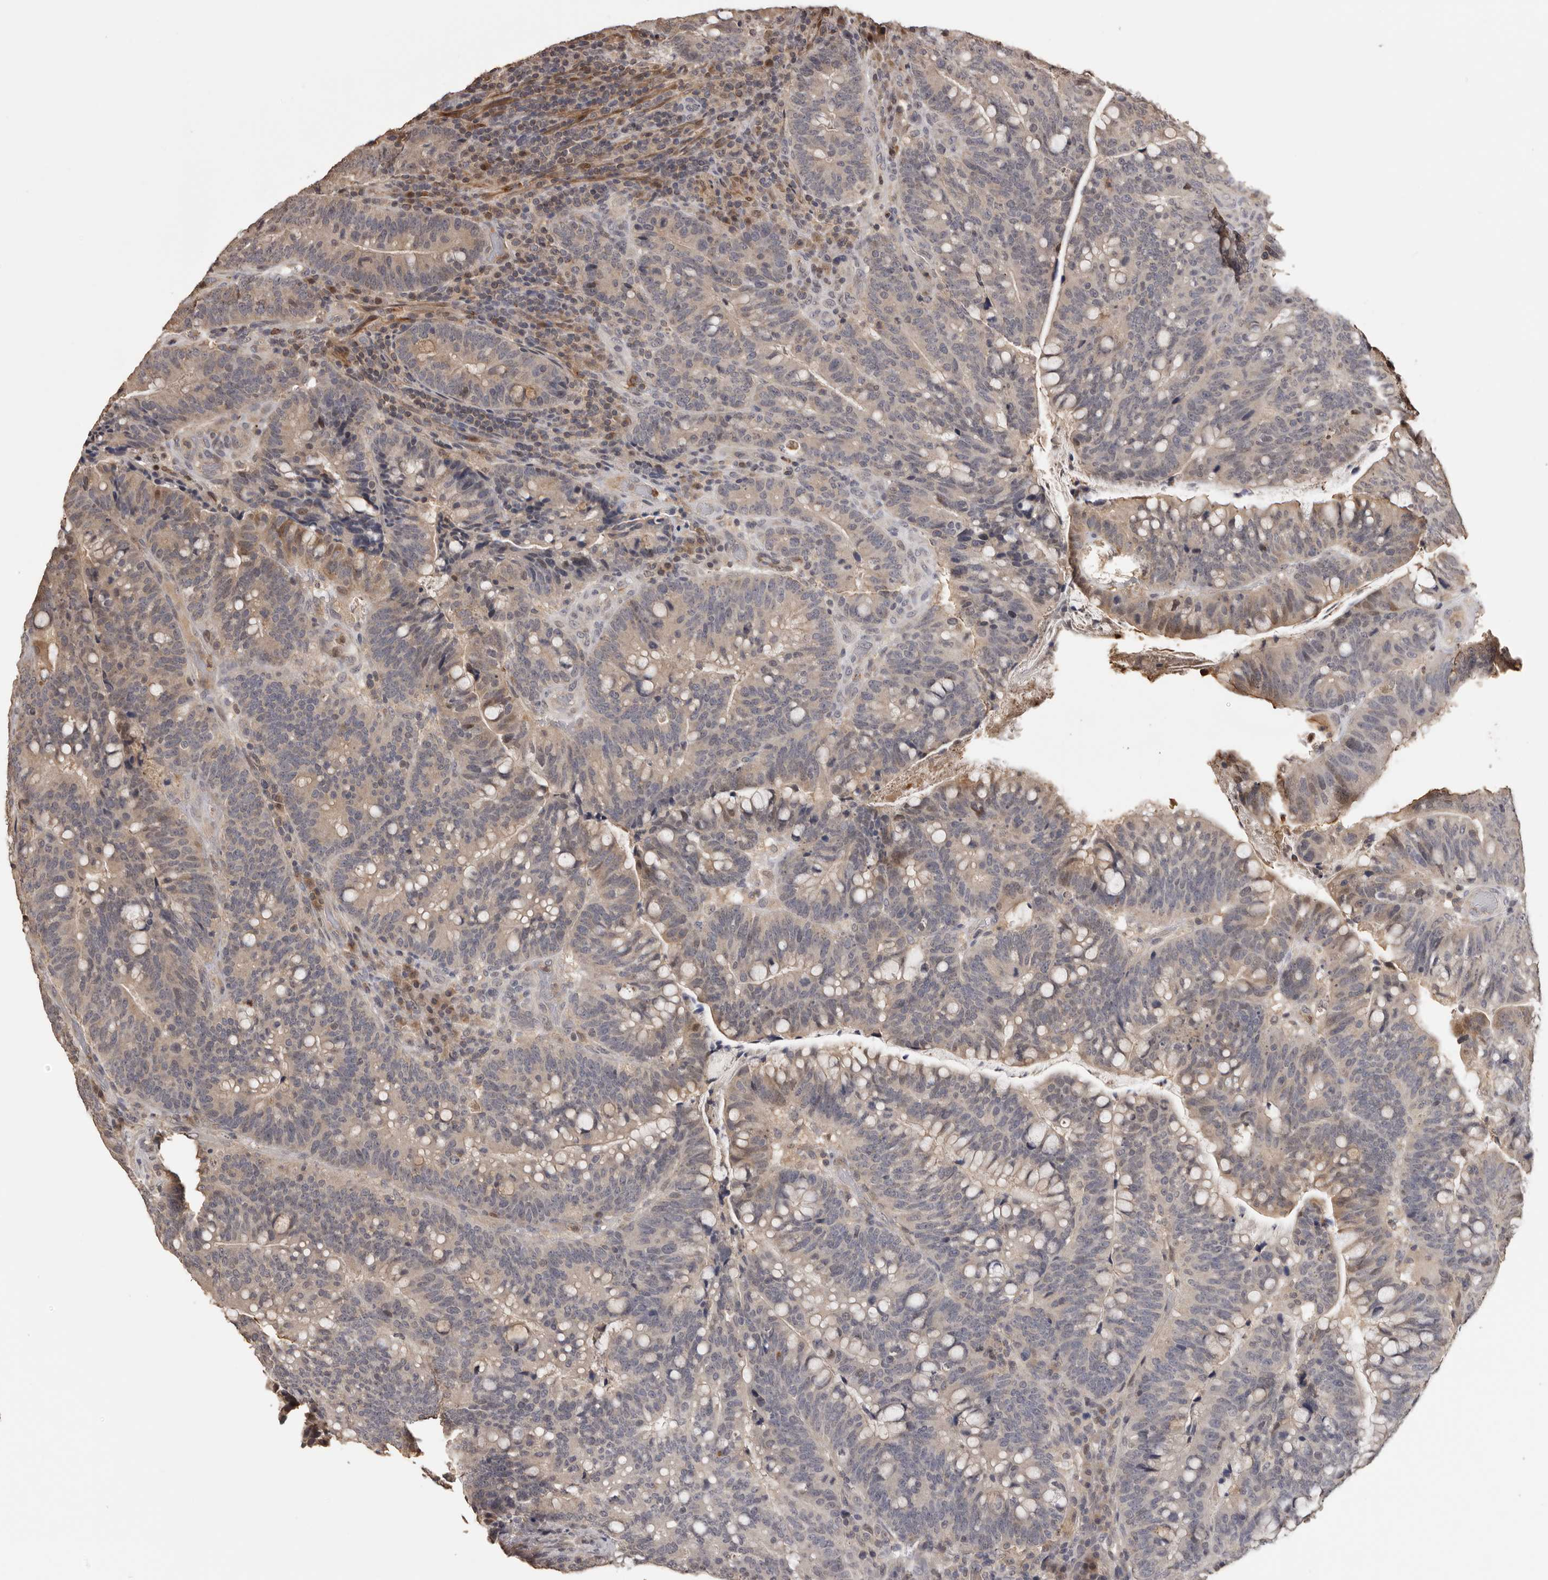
{"staining": {"intensity": "moderate", "quantity": "<25%", "location": "cytoplasmic/membranous"}, "tissue": "colorectal cancer", "cell_type": "Tumor cells", "image_type": "cancer", "snomed": [{"axis": "morphology", "description": "Adenocarcinoma, NOS"}, {"axis": "topography", "description": "Colon"}], "caption": "Colorectal cancer tissue displays moderate cytoplasmic/membranous expression in about <25% of tumor cells, visualized by immunohistochemistry.", "gene": "KIF2B", "patient": {"sex": "female", "age": 66}}